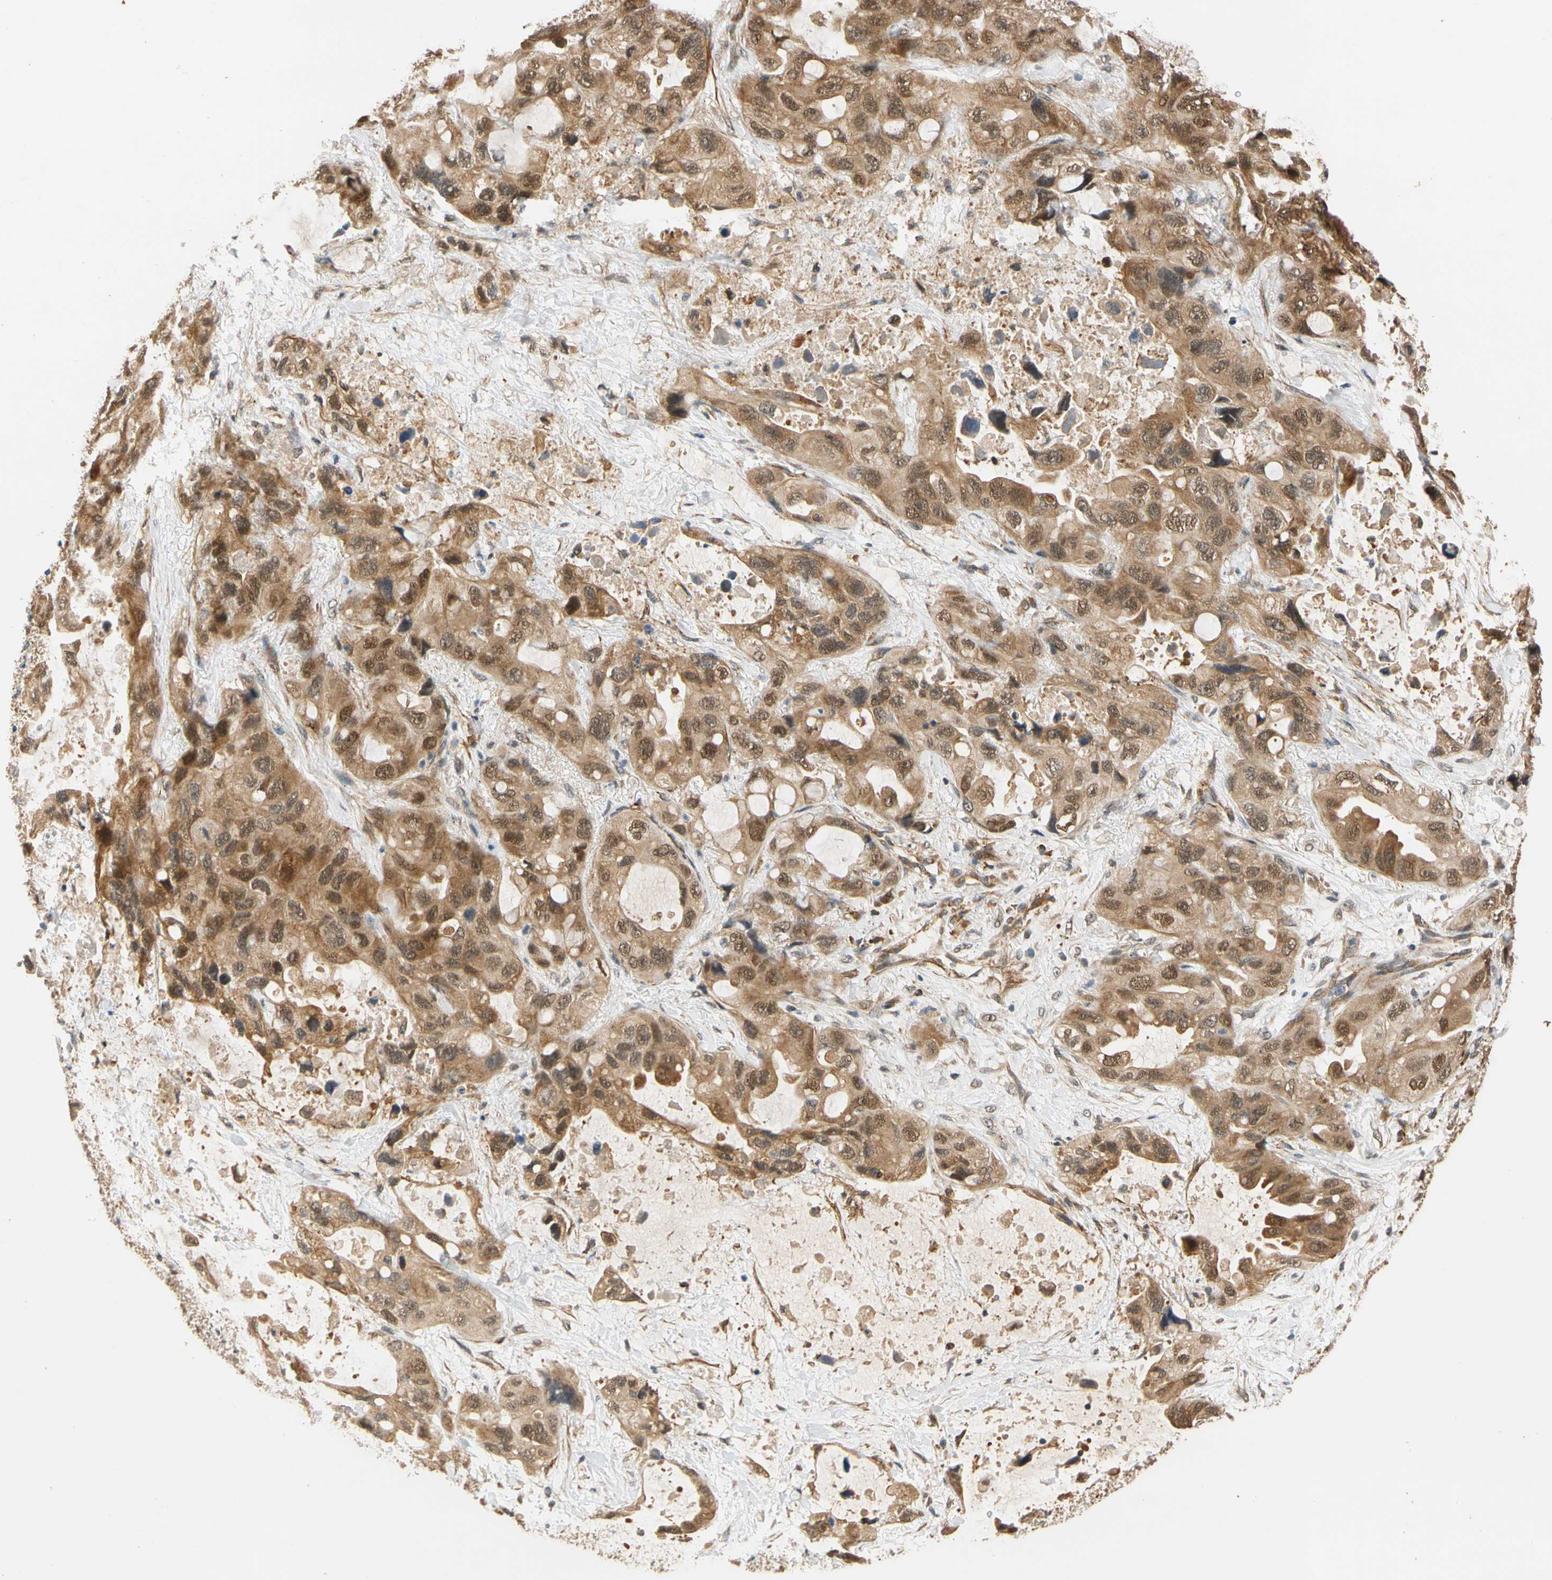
{"staining": {"intensity": "moderate", "quantity": ">75%", "location": "cytoplasmic/membranous,nuclear"}, "tissue": "lung cancer", "cell_type": "Tumor cells", "image_type": "cancer", "snomed": [{"axis": "morphology", "description": "Squamous cell carcinoma, NOS"}, {"axis": "topography", "description": "Lung"}], "caption": "Brown immunohistochemical staining in lung cancer (squamous cell carcinoma) exhibits moderate cytoplasmic/membranous and nuclear positivity in approximately >75% of tumor cells.", "gene": "QSER1", "patient": {"sex": "female", "age": 73}}